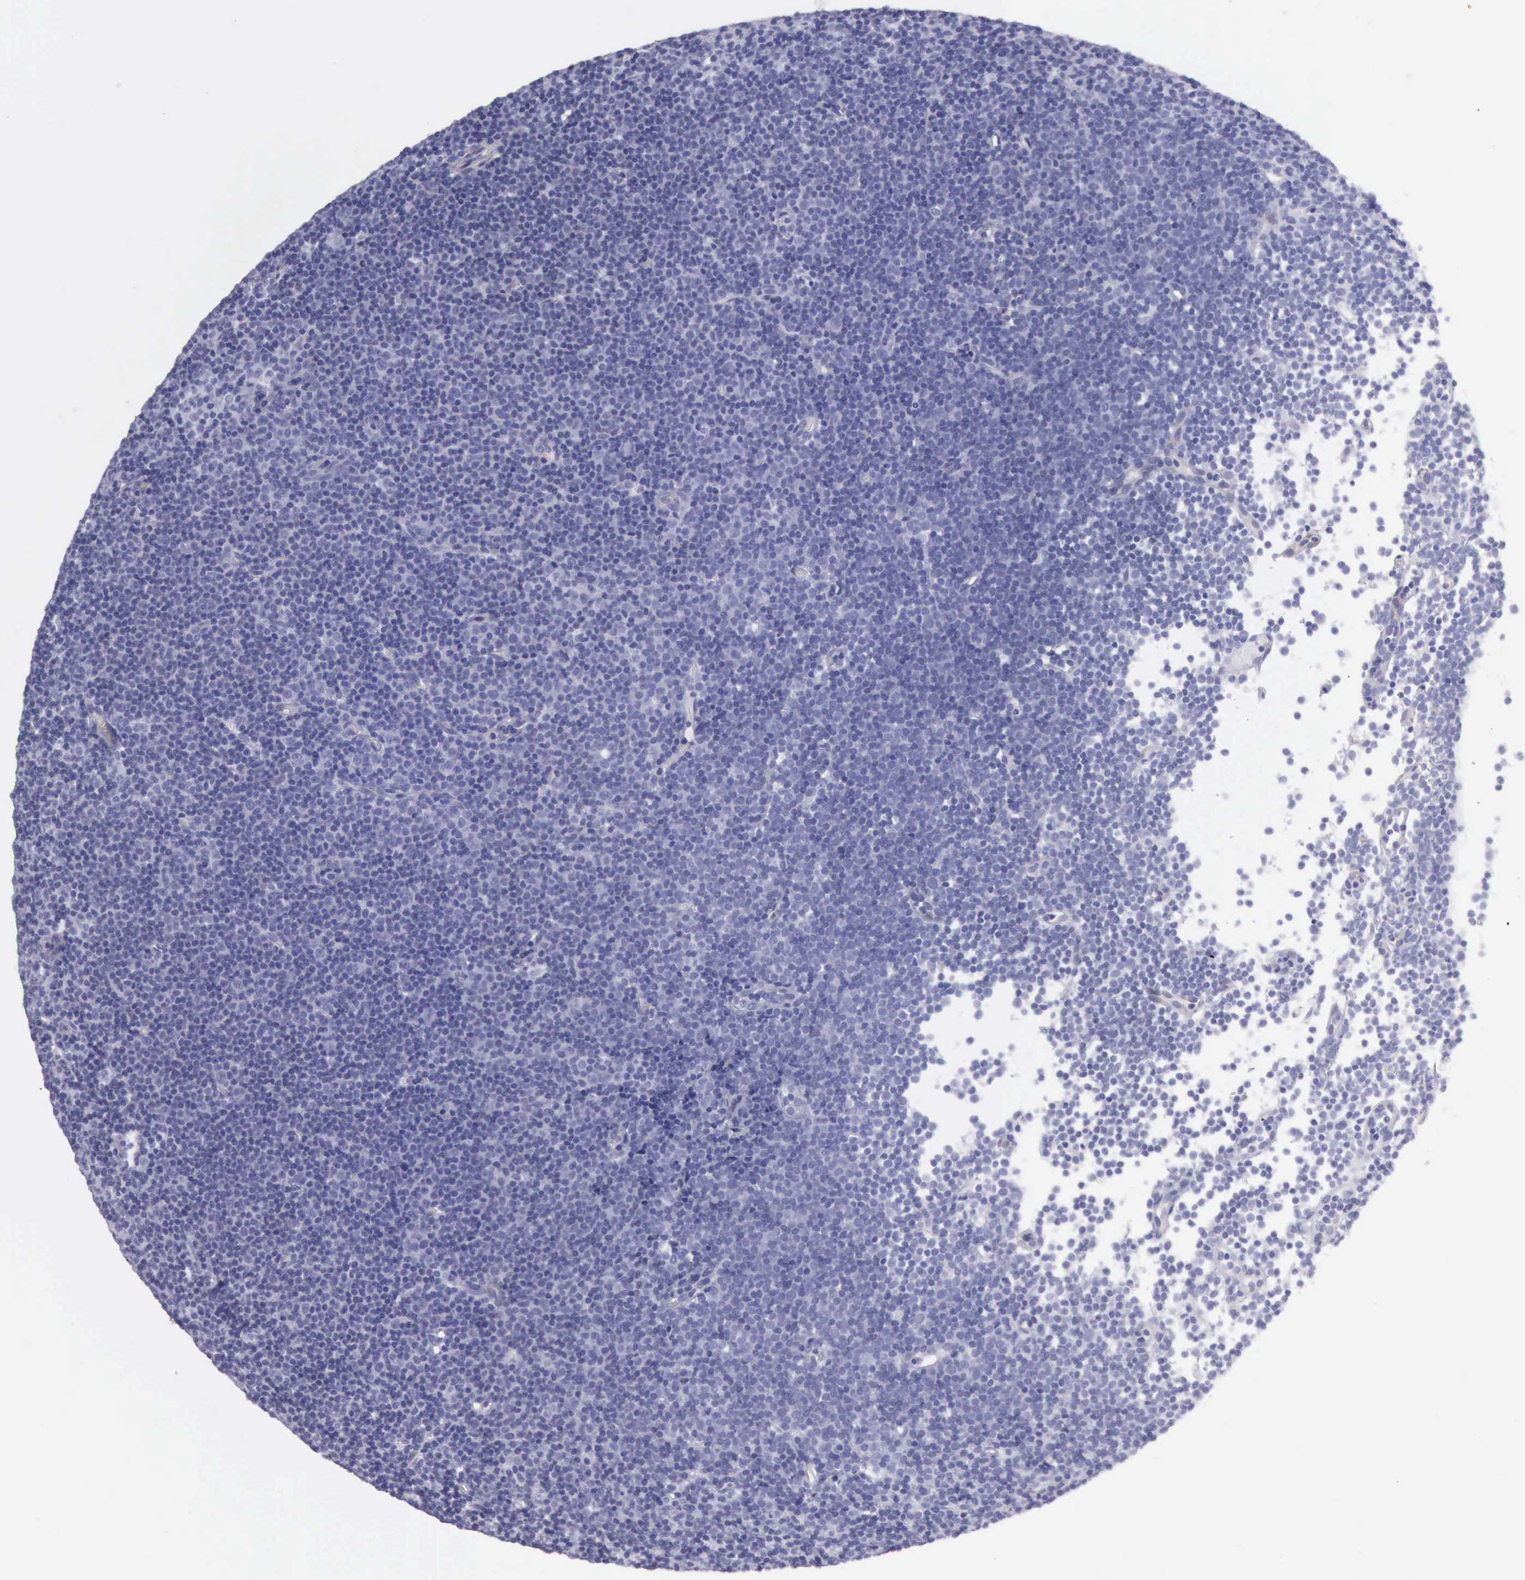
{"staining": {"intensity": "negative", "quantity": "none", "location": "none"}, "tissue": "lymphoma", "cell_type": "Tumor cells", "image_type": "cancer", "snomed": [{"axis": "morphology", "description": "Malignant lymphoma, non-Hodgkin's type, Low grade"}, {"axis": "topography", "description": "Lymph node"}], "caption": "This is a image of immunohistochemistry staining of malignant lymphoma, non-Hodgkin's type (low-grade), which shows no expression in tumor cells.", "gene": "AOC3", "patient": {"sex": "male", "age": 57}}